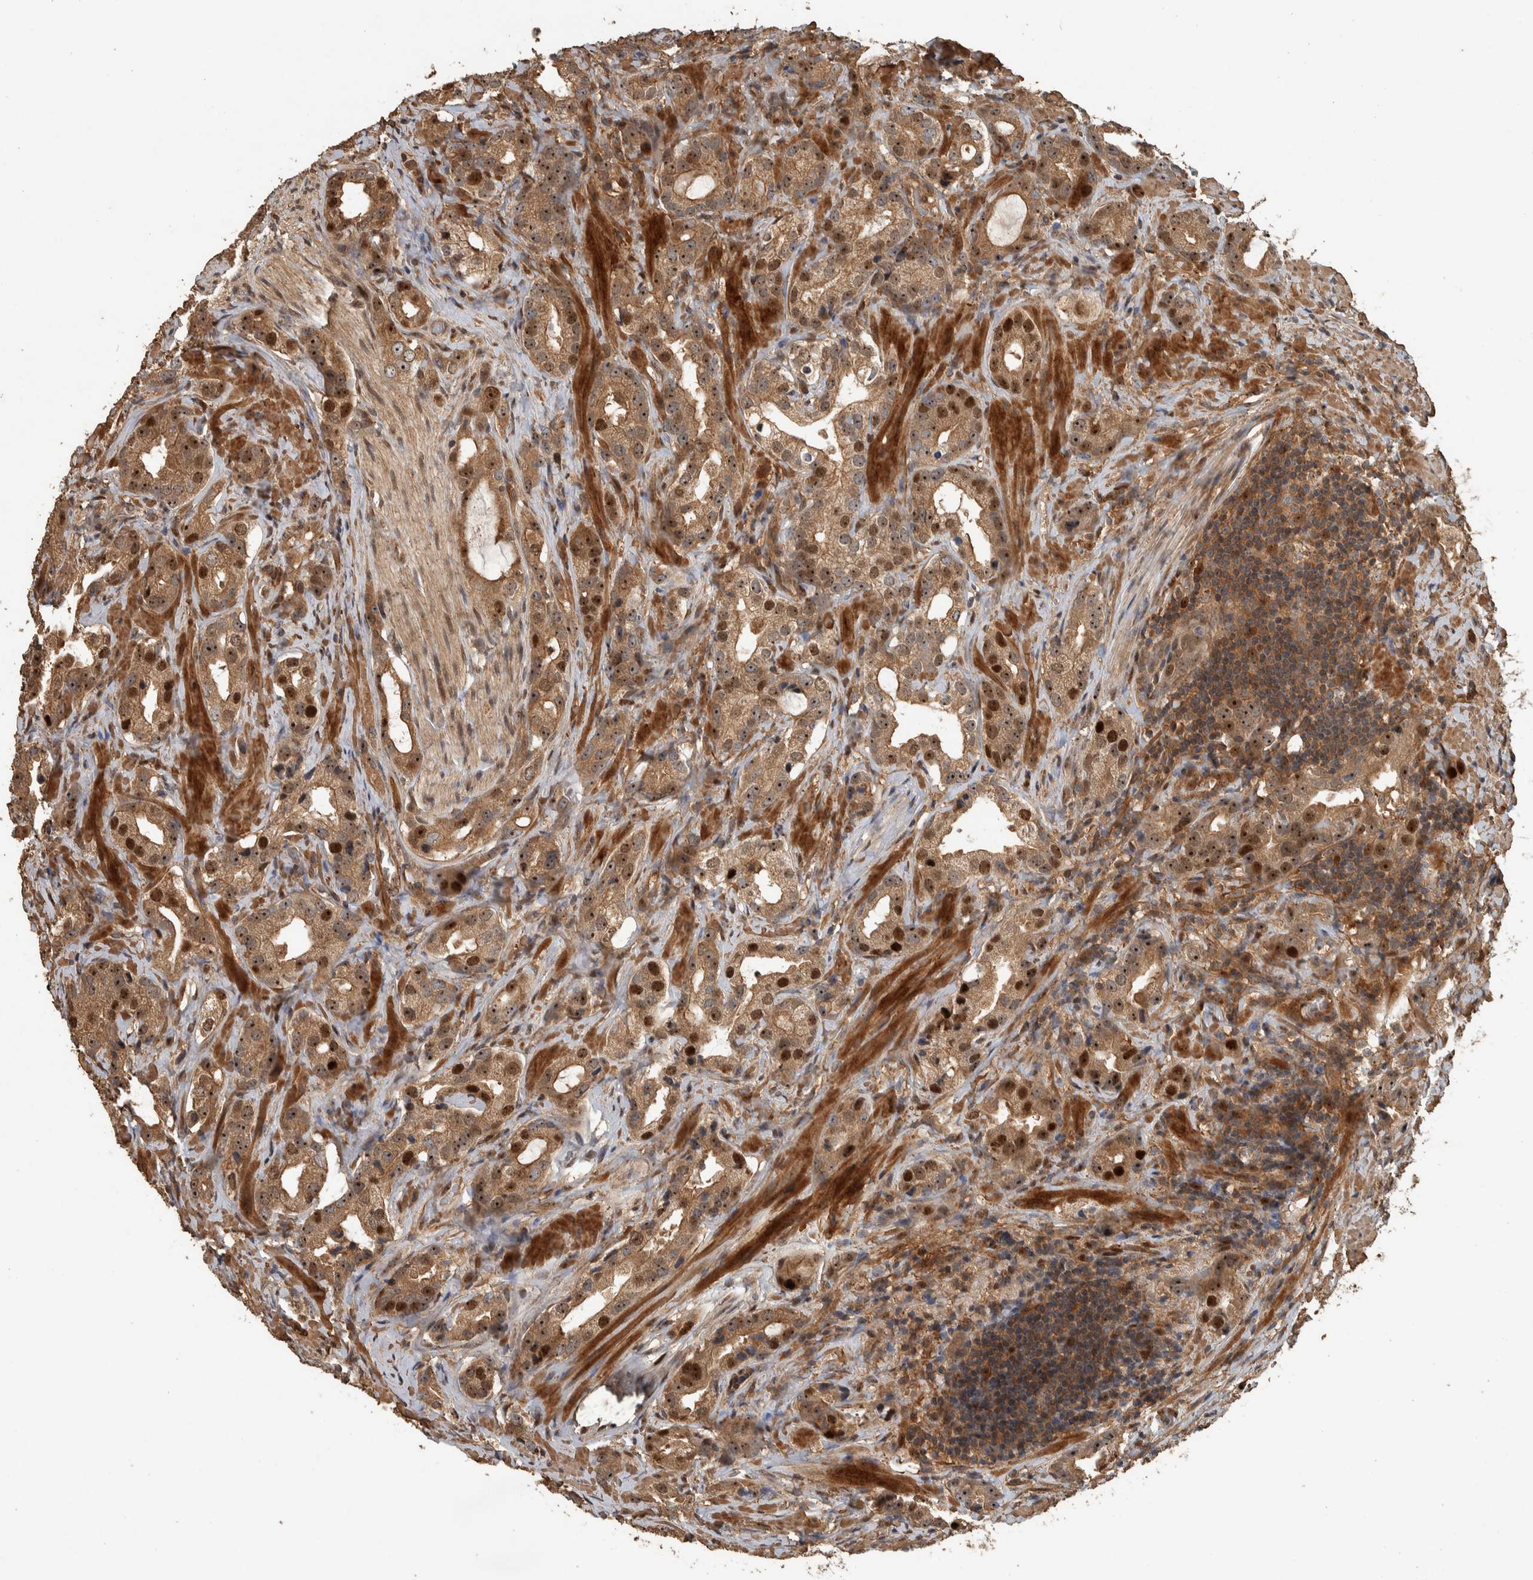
{"staining": {"intensity": "moderate", "quantity": ">75%", "location": "cytoplasmic/membranous,nuclear"}, "tissue": "prostate cancer", "cell_type": "Tumor cells", "image_type": "cancer", "snomed": [{"axis": "morphology", "description": "Adenocarcinoma, High grade"}, {"axis": "topography", "description": "Prostate"}], "caption": "IHC image of prostate cancer stained for a protein (brown), which reveals medium levels of moderate cytoplasmic/membranous and nuclear positivity in approximately >75% of tumor cells.", "gene": "SPHK1", "patient": {"sex": "male", "age": 63}}